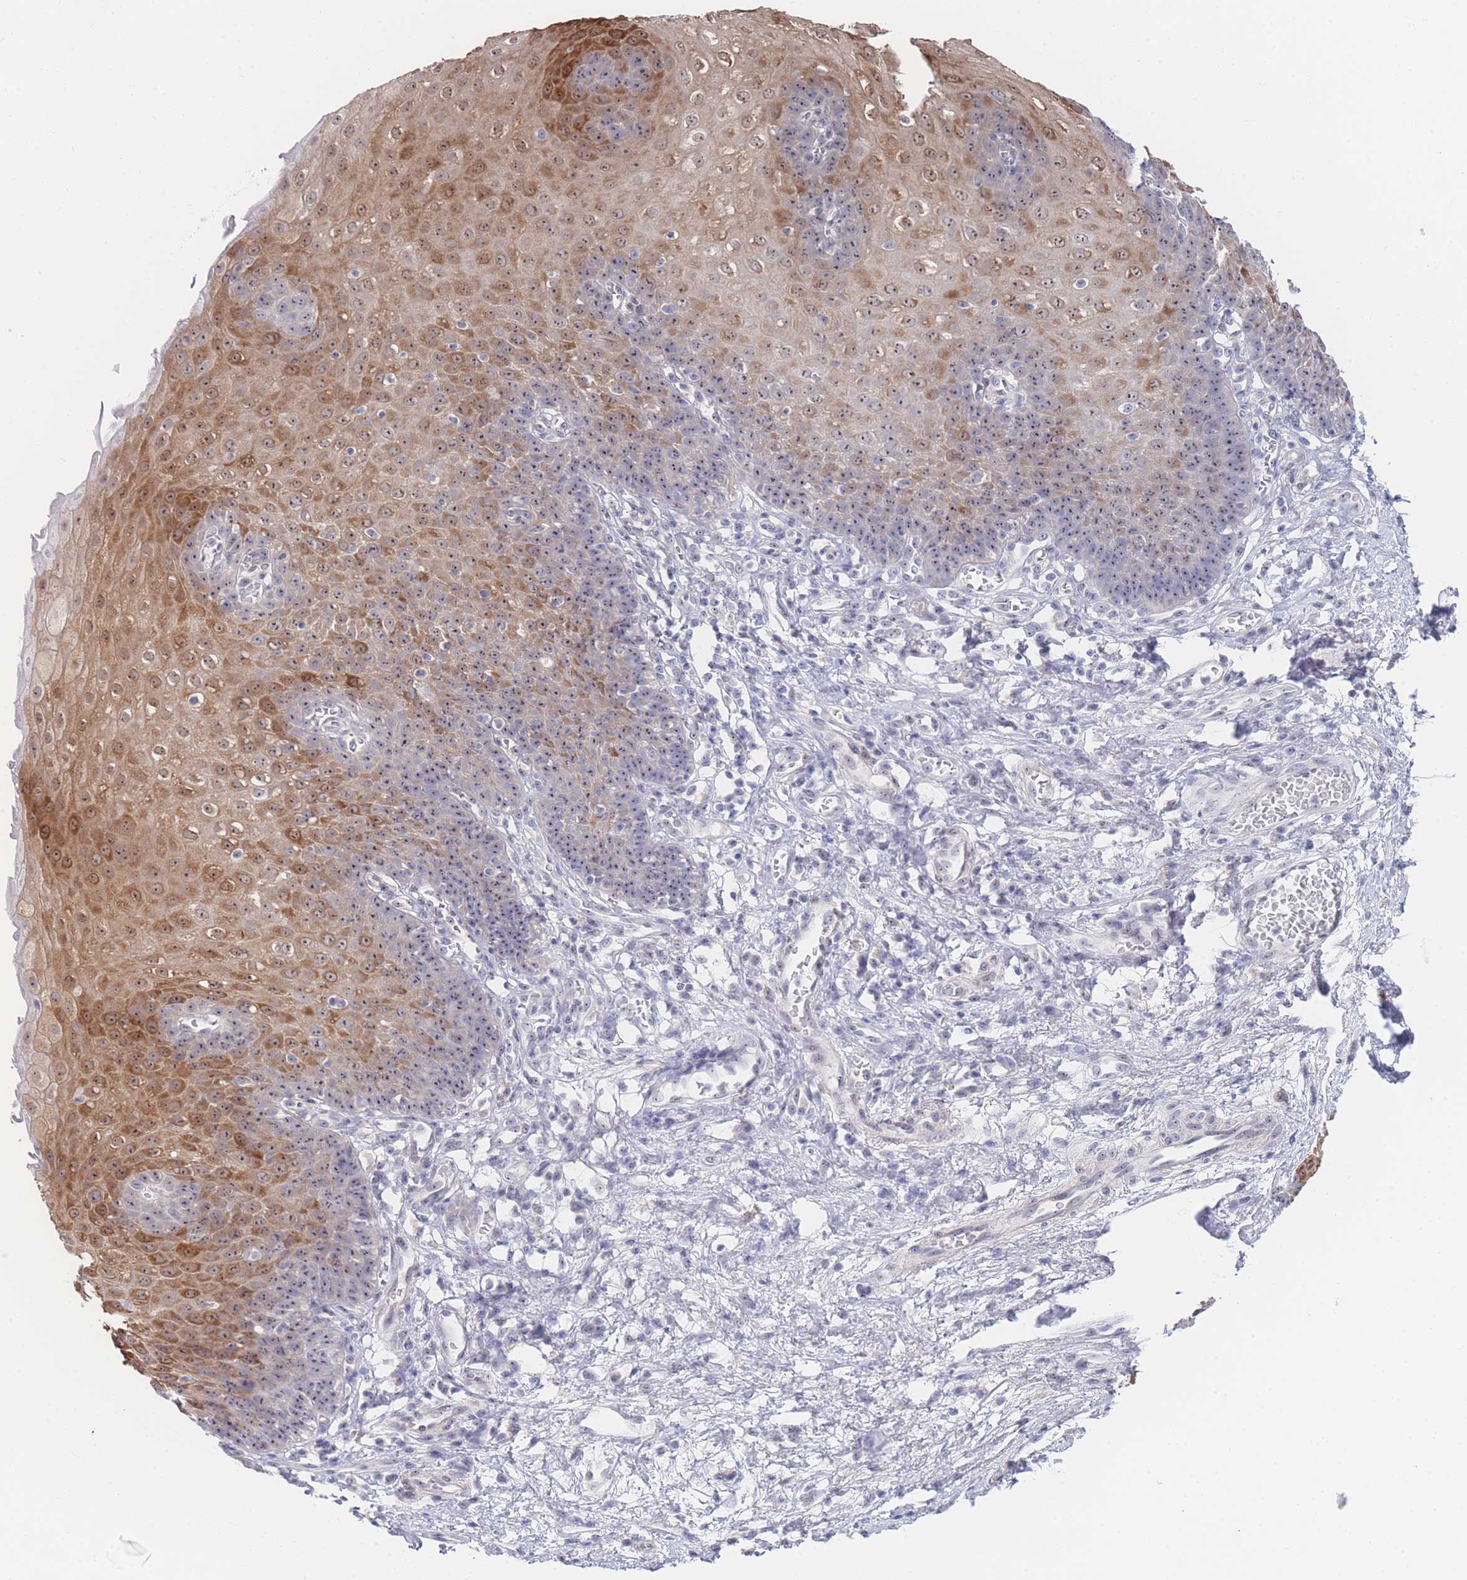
{"staining": {"intensity": "moderate", "quantity": "25%-75%", "location": "cytoplasmic/membranous,nuclear"}, "tissue": "esophagus", "cell_type": "Squamous epithelial cells", "image_type": "normal", "snomed": [{"axis": "morphology", "description": "Normal tissue, NOS"}, {"axis": "topography", "description": "Esophagus"}], "caption": "The image displays a brown stain indicating the presence of a protein in the cytoplasmic/membranous,nuclear of squamous epithelial cells in esophagus.", "gene": "ZNF142", "patient": {"sex": "male", "age": 71}}